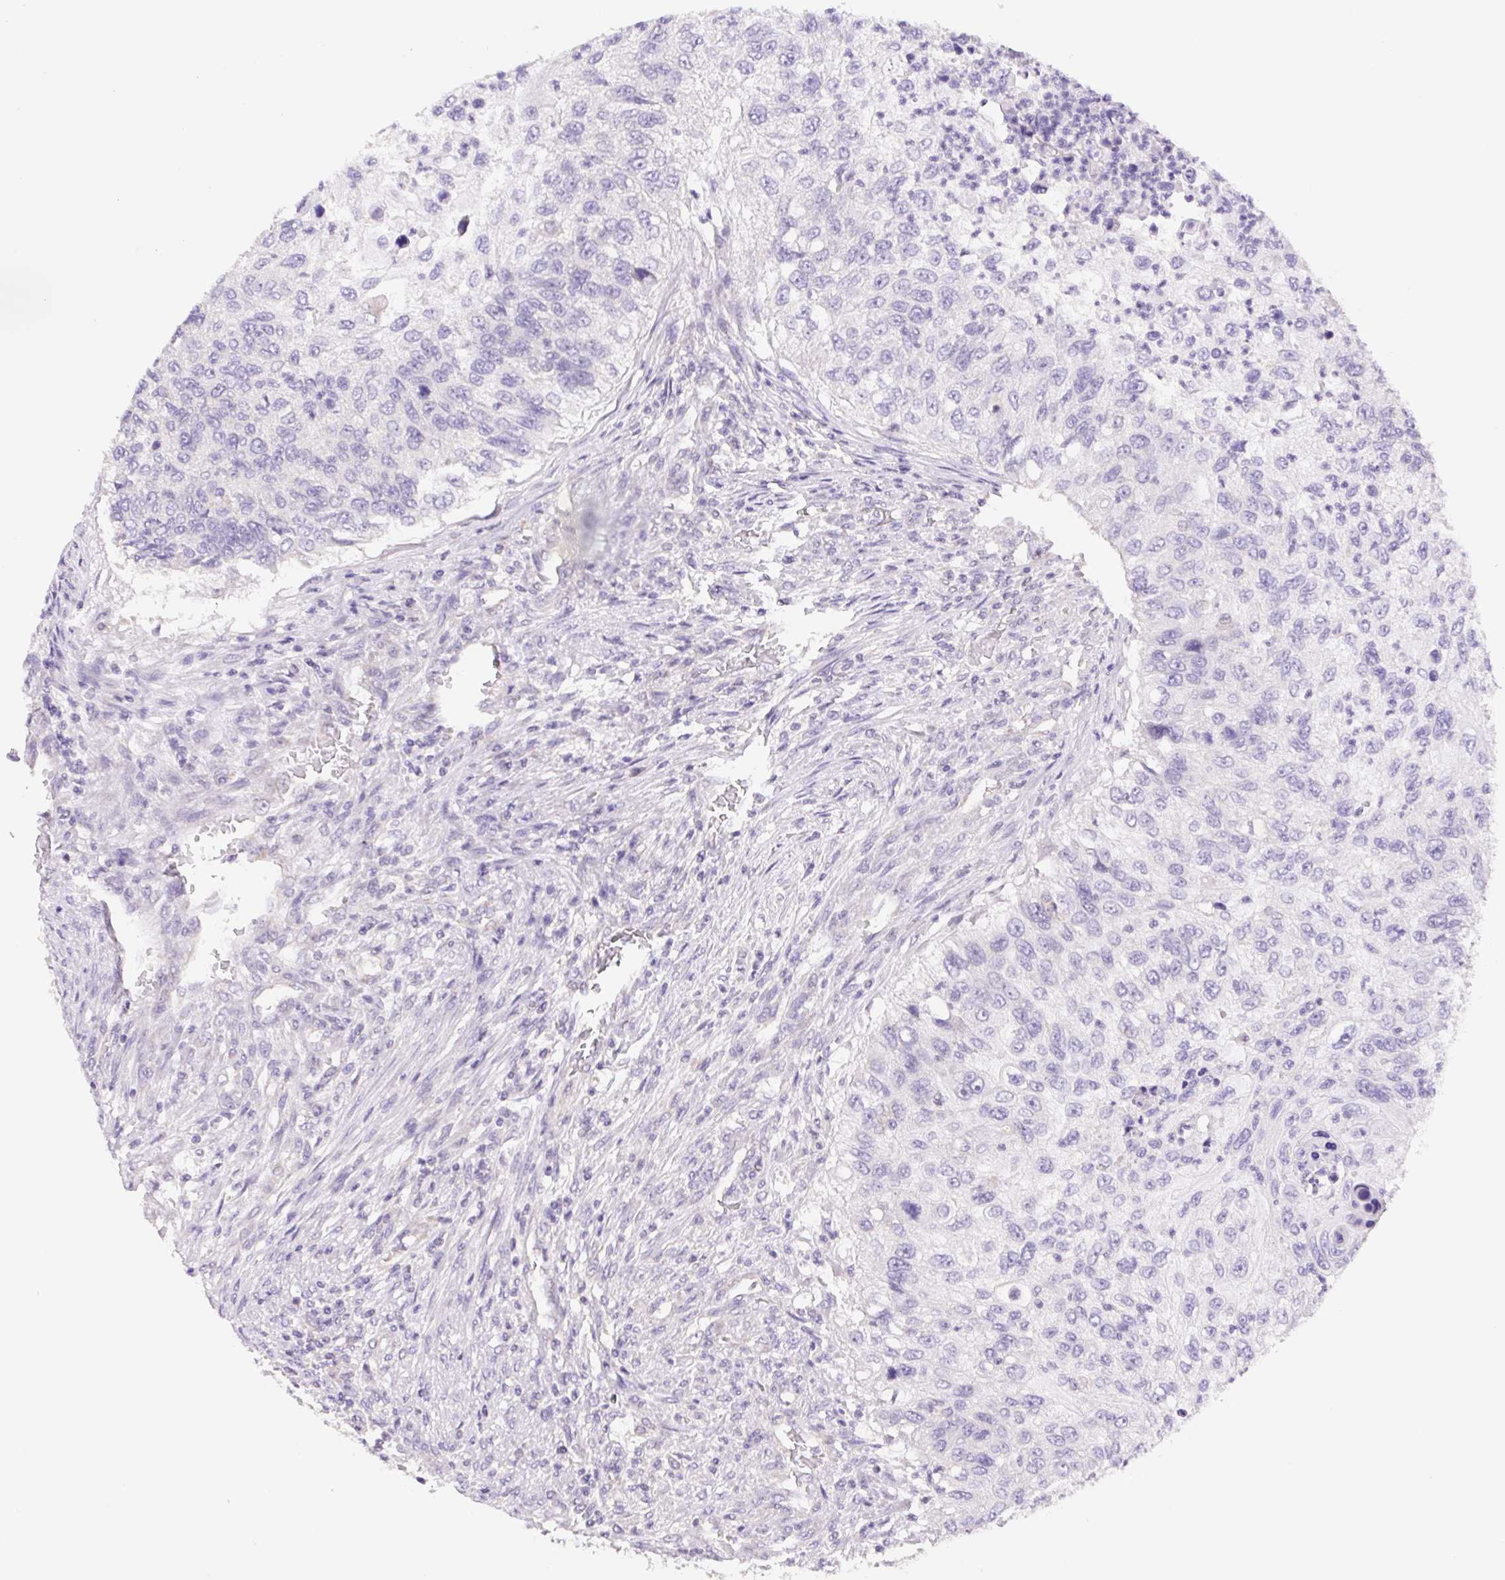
{"staining": {"intensity": "negative", "quantity": "none", "location": "none"}, "tissue": "urothelial cancer", "cell_type": "Tumor cells", "image_type": "cancer", "snomed": [{"axis": "morphology", "description": "Urothelial carcinoma, High grade"}, {"axis": "topography", "description": "Urinary bladder"}], "caption": "The photomicrograph shows no significant expression in tumor cells of urothelial cancer.", "gene": "FKBP6", "patient": {"sex": "female", "age": 60}}